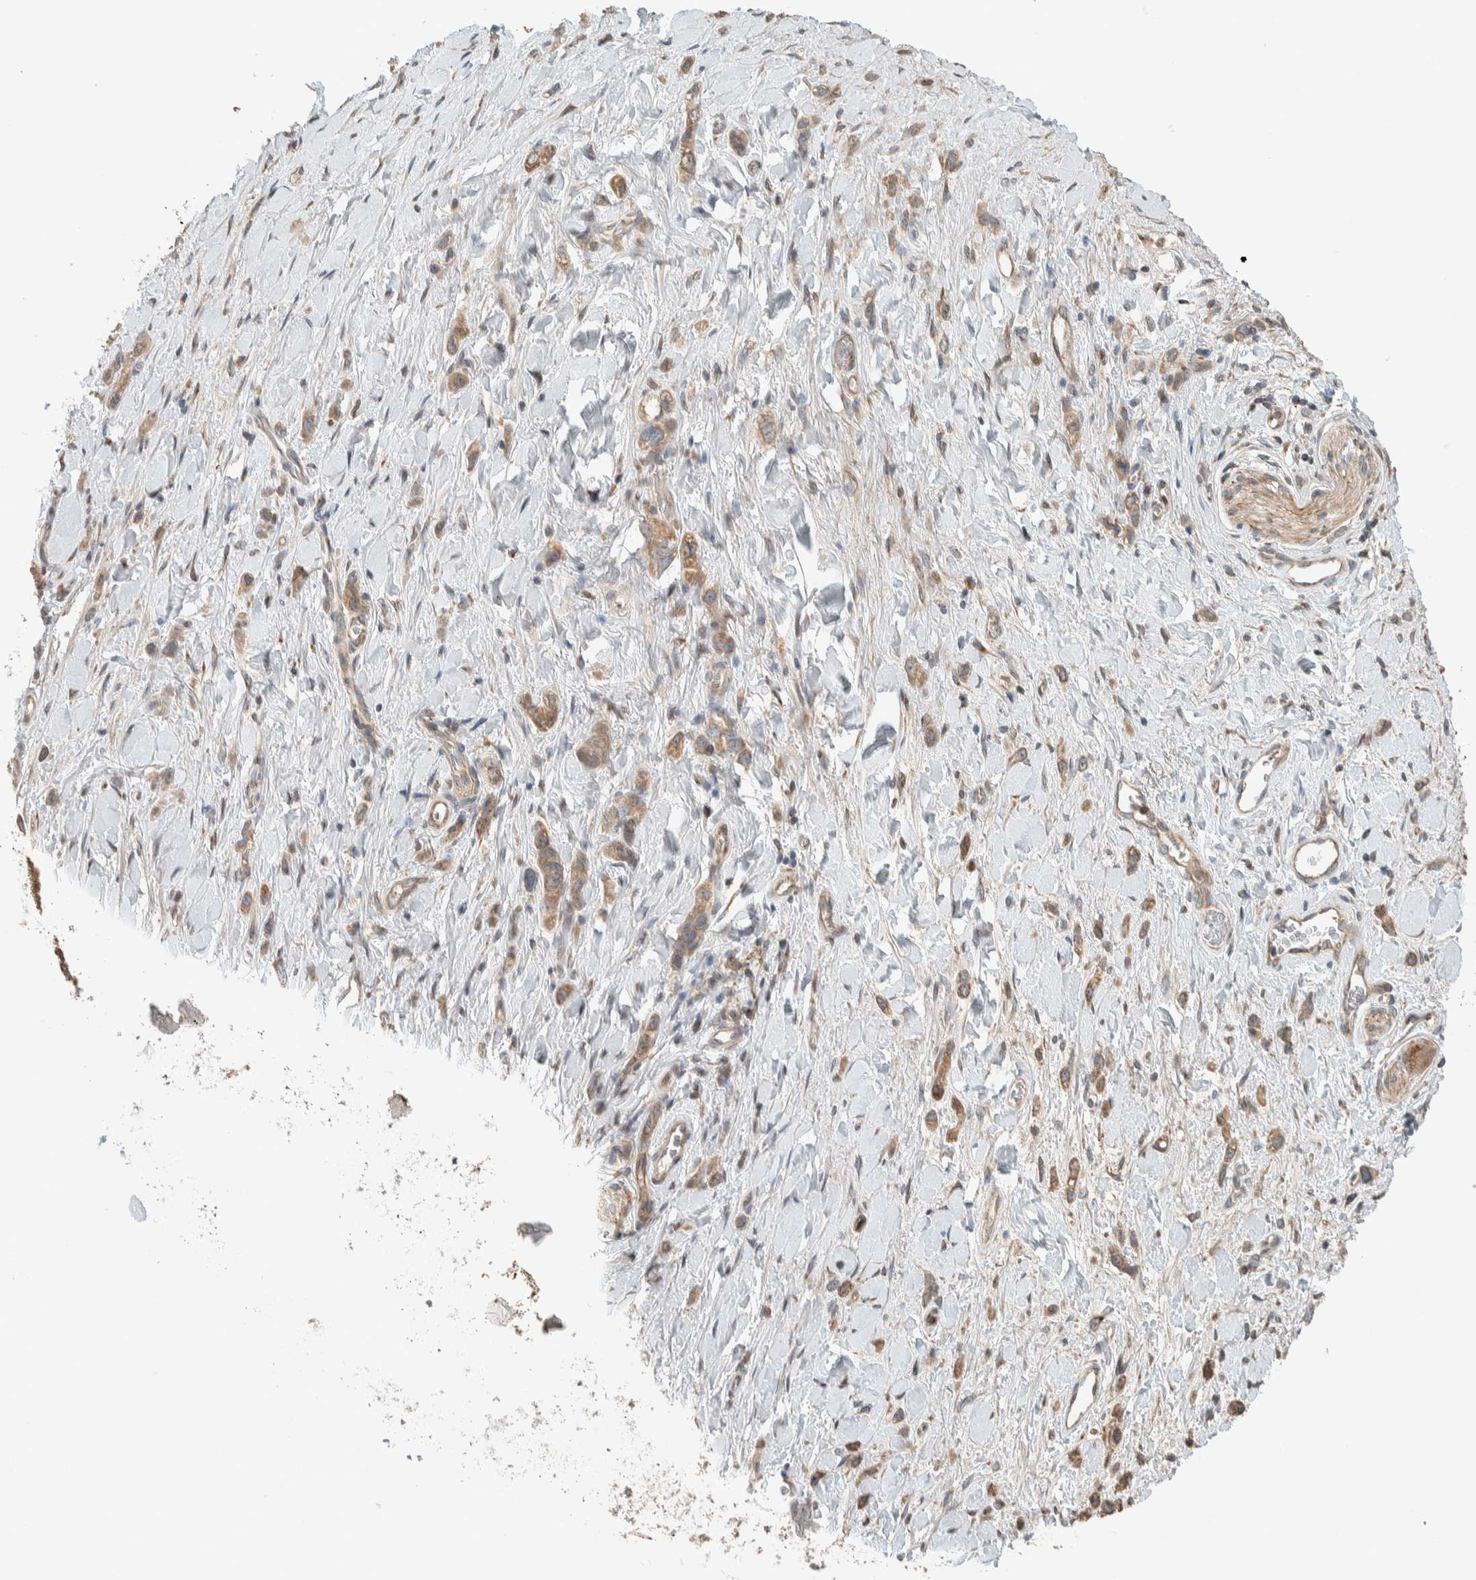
{"staining": {"intensity": "moderate", "quantity": ">75%", "location": "cytoplasmic/membranous"}, "tissue": "stomach cancer", "cell_type": "Tumor cells", "image_type": "cancer", "snomed": [{"axis": "morphology", "description": "Adenocarcinoma, NOS"}, {"axis": "topography", "description": "Stomach"}], "caption": "Brown immunohistochemical staining in human stomach cancer demonstrates moderate cytoplasmic/membranous staining in approximately >75% of tumor cells.", "gene": "NBR1", "patient": {"sex": "female", "age": 65}}